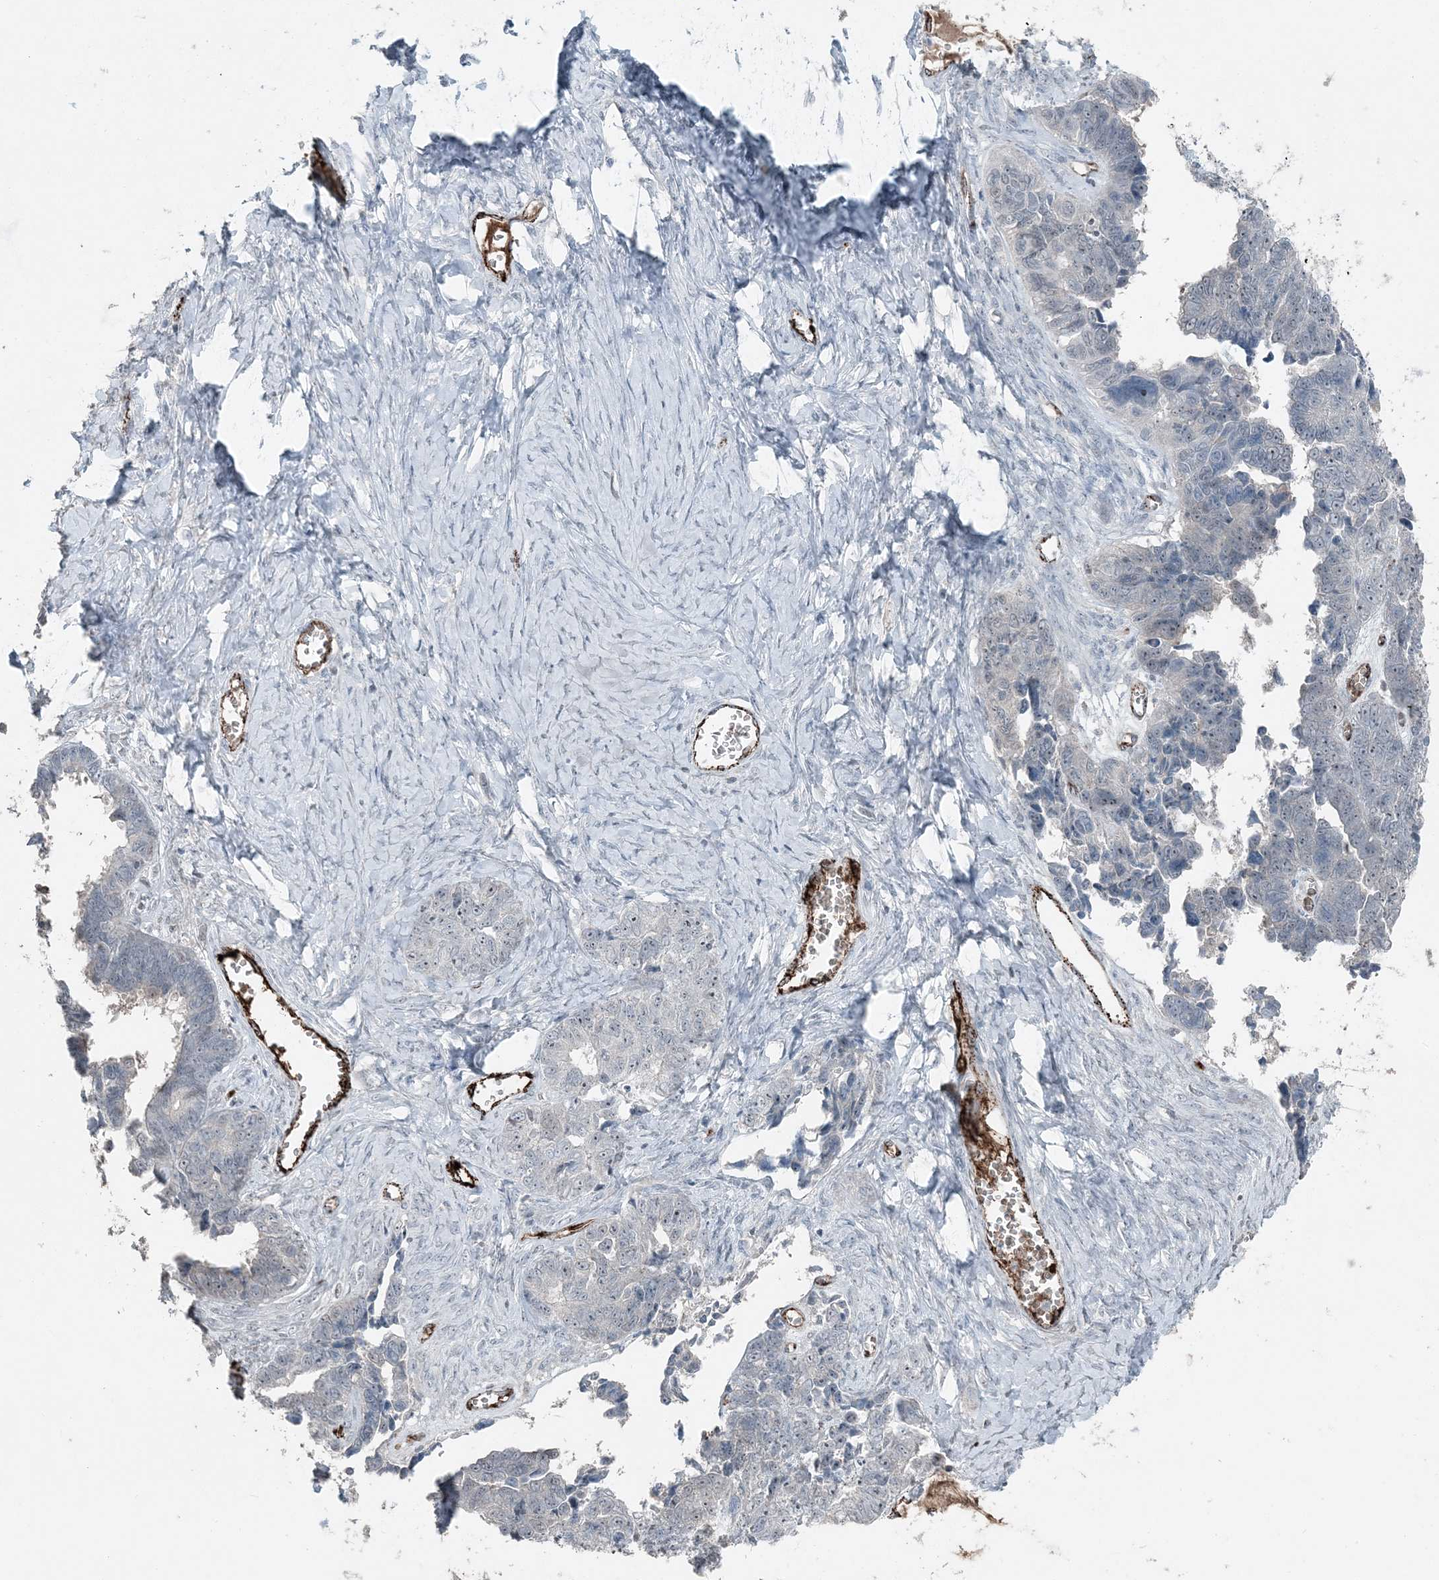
{"staining": {"intensity": "negative", "quantity": "none", "location": "none"}, "tissue": "ovarian cancer", "cell_type": "Tumor cells", "image_type": "cancer", "snomed": [{"axis": "morphology", "description": "Cystadenocarcinoma, serous, NOS"}, {"axis": "topography", "description": "Ovary"}], "caption": "This is an IHC micrograph of human serous cystadenocarcinoma (ovarian). There is no staining in tumor cells.", "gene": "ELOVL7", "patient": {"sex": "female", "age": 79}}